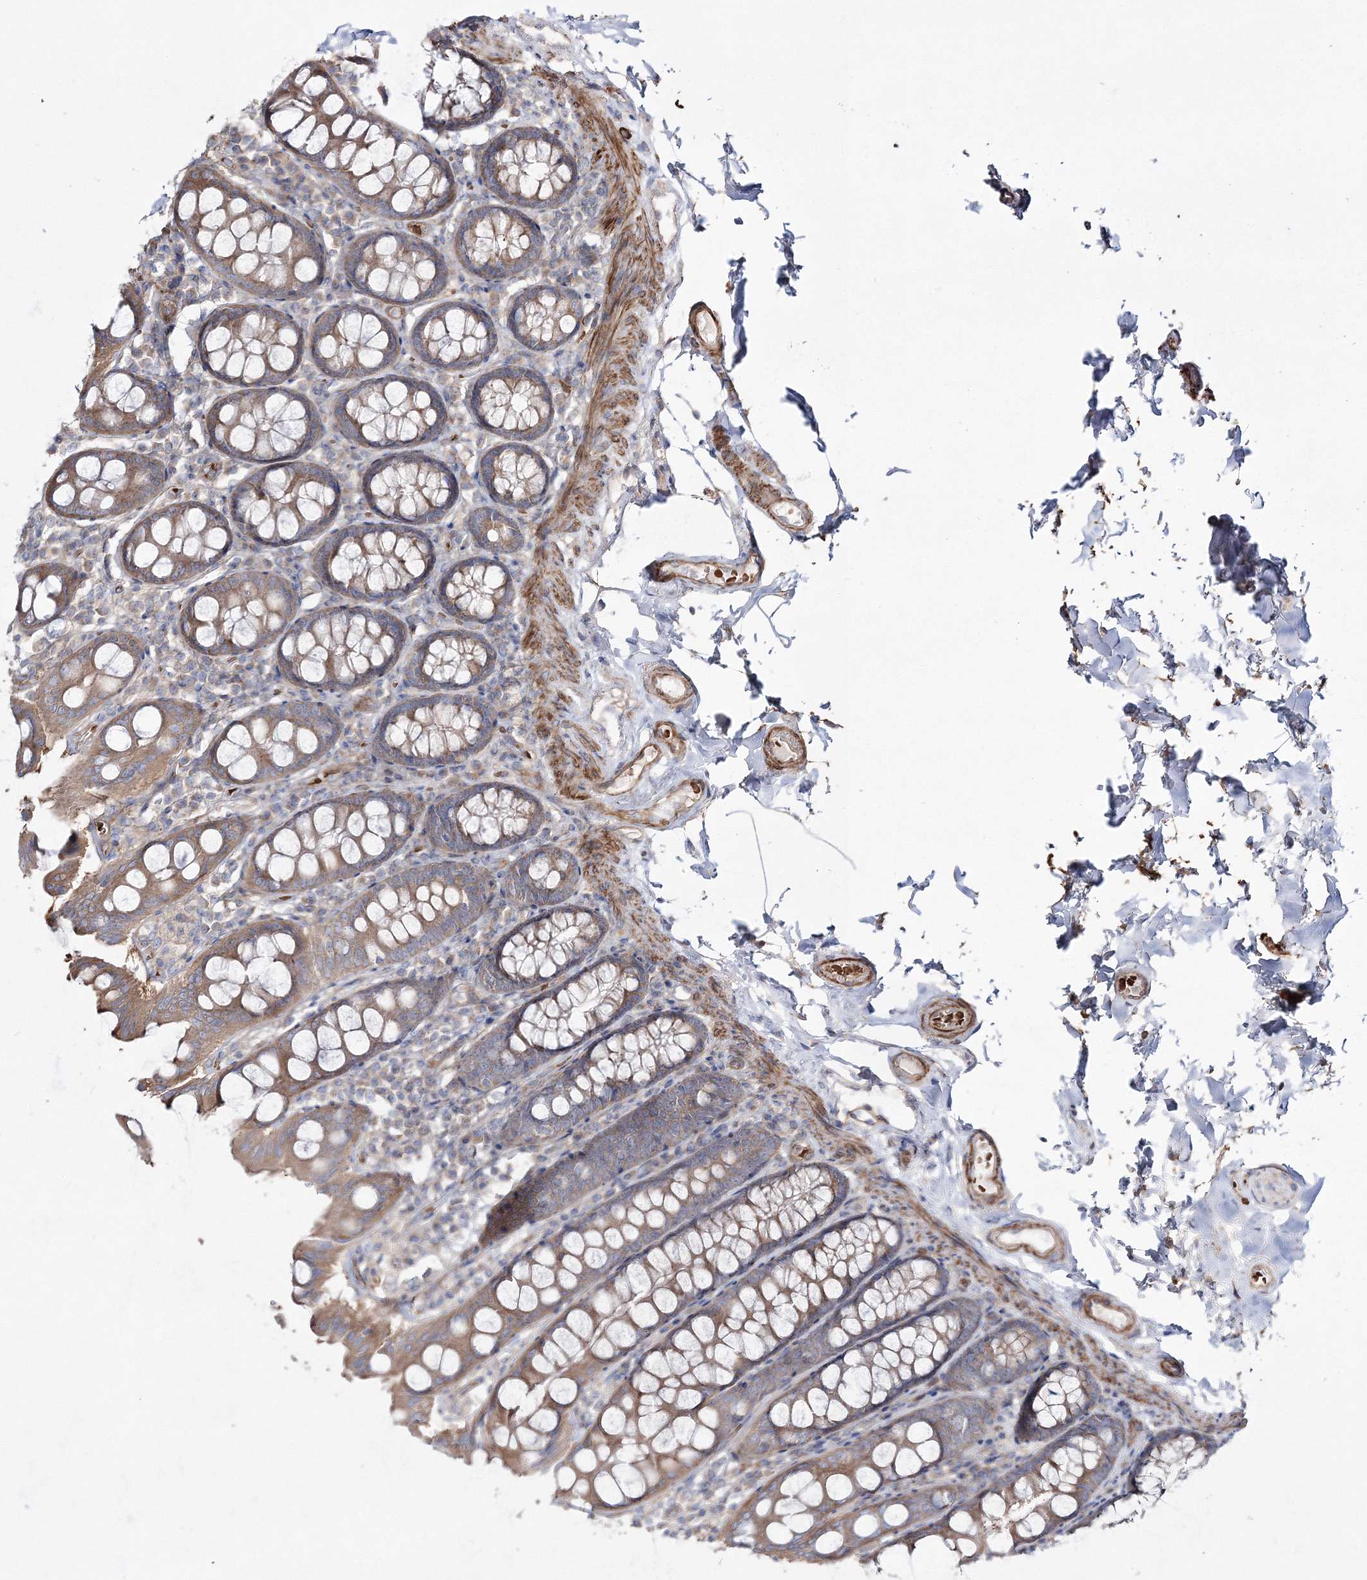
{"staining": {"intensity": "moderate", "quantity": ">75%", "location": "cytoplasmic/membranous"}, "tissue": "colon", "cell_type": "Endothelial cells", "image_type": "normal", "snomed": [{"axis": "morphology", "description": "Normal tissue, NOS"}, {"axis": "topography", "description": "Colon"}, {"axis": "topography", "description": "Peripheral nerve tissue"}], "caption": "This micrograph displays immunohistochemistry staining of unremarkable colon, with medium moderate cytoplasmic/membranous staining in approximately >75% of endothelial cells.", "gene": "ZSWIM6", "patient": {"sex": "female", "age": 61}}